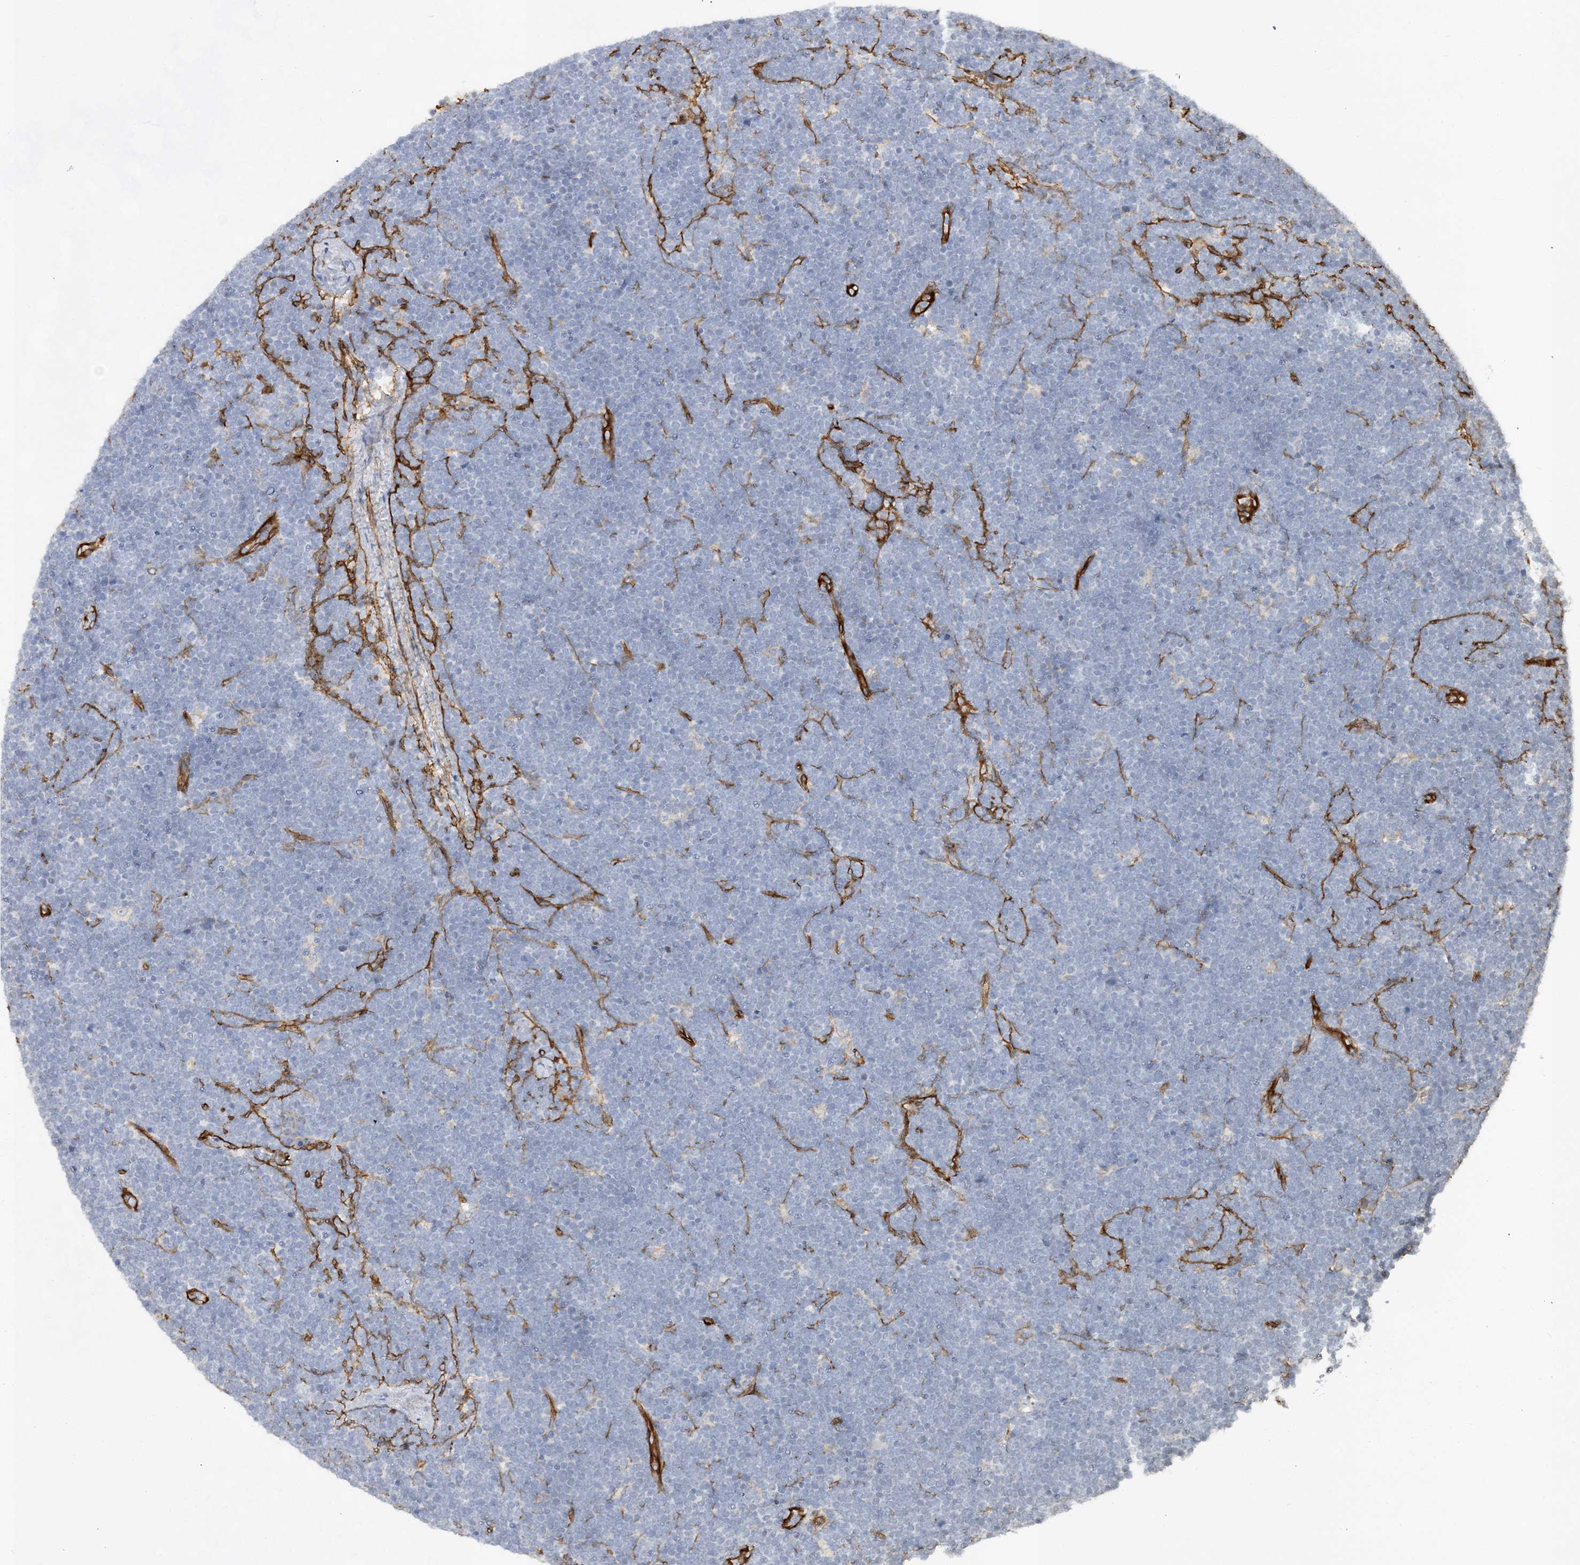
{"staining": {"intensity": "negative", "quantity": "none", "location": "none"}, "tissue": "lymphoma", "cell_type": "Tumor cells", "image_type": "cancer", "snomed": [{"axis": "morphology", "description": "Malignant lymphoma, non-Hodgkin's type, High grade"}, {"axis": "topography", "description": "Lymph node"}], "caption": "The IHC micrograph has no significant expression in tumor cells of malignant lymphoma, non-Hodgkin's type (high-grade) tissue.", "gene": "RAI14", "patient": {"sex": "male", "age": 13}}